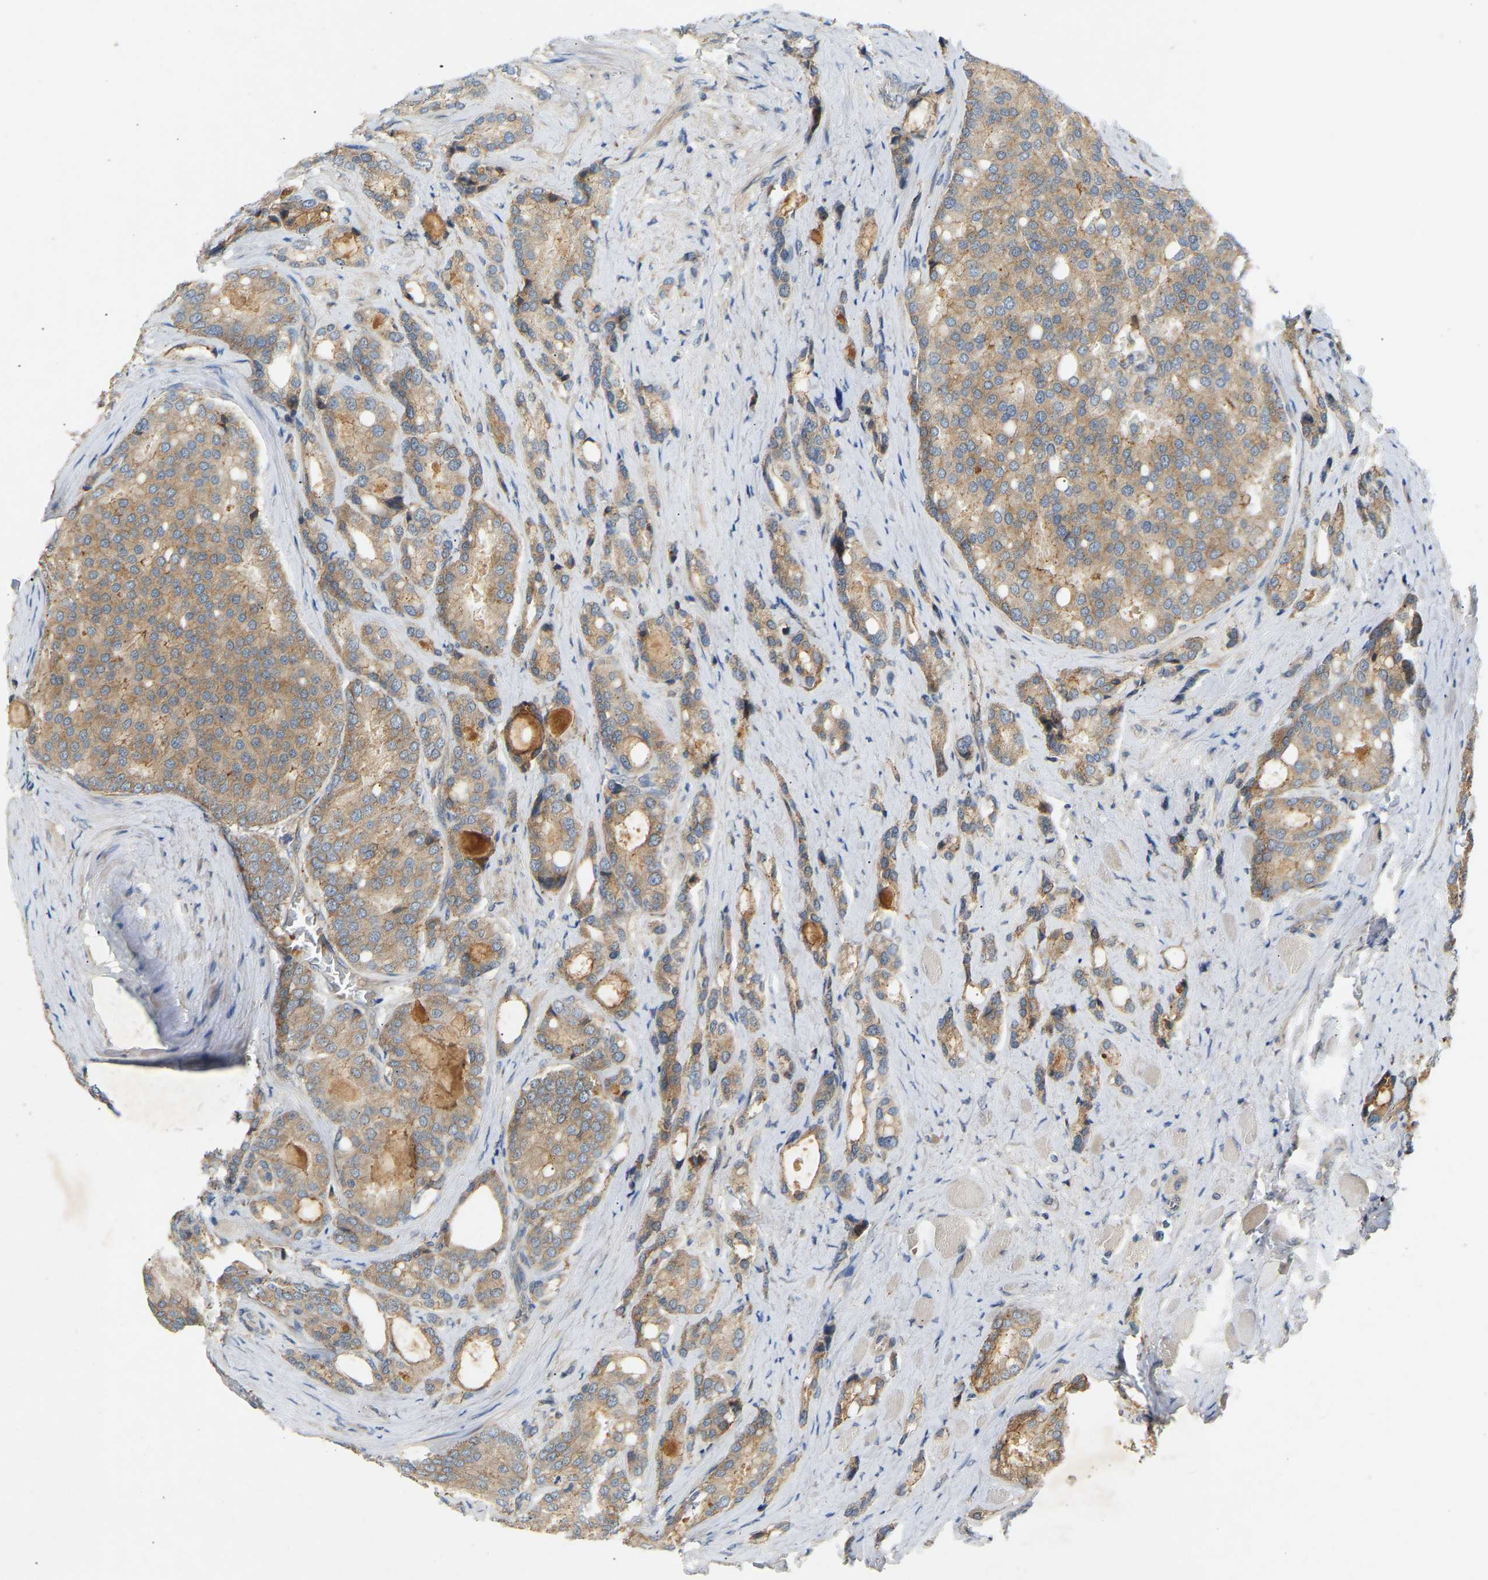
{"staining": {"intensity": "weak", "quantity": ">75%", "location": "cytoplasmic/membranous"}, "tissue": "prostate cancer", "cell_type": "Tumor cells", "image_type": "cancer", "snomed": [{"axis": "morphology", "description": "Adenocarcinoma, High grade"}, {"axis": "topography", "description": "Prostate"}], "caption": "A brown stain labels weak cytoplasmic/membranous staining of a protein in prostate high-grade adenocarcinoma tumor cells.", "gene": "PTCD1", "patient": {"sex": "male", "age": 50}}